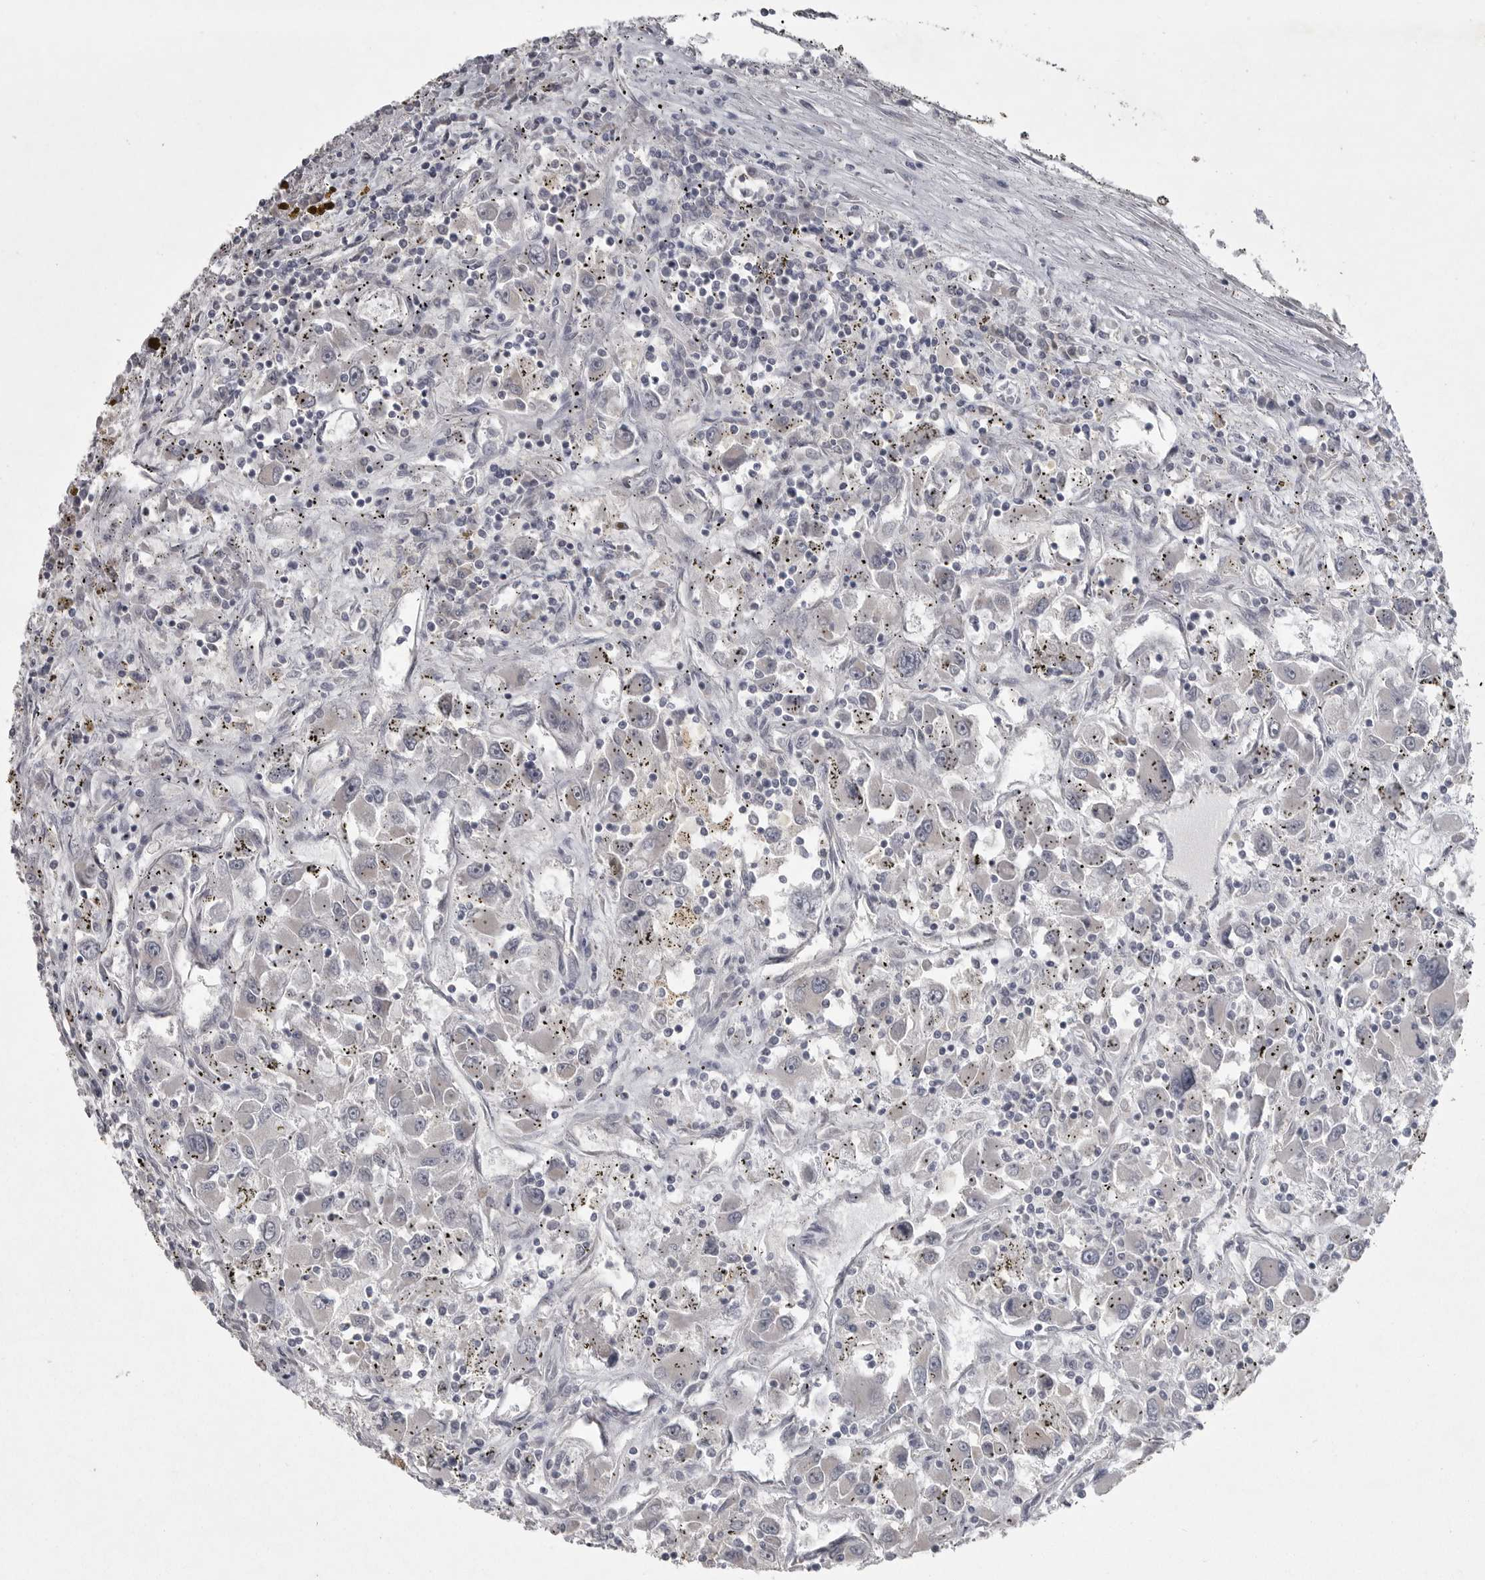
{"staining": {"intensity": "moderate", "quantity": "<25%", "location": "cytoplasmic/membranous"}, "tissue": "renal cancer", "cell_type": "Tumor cells", "image_type": "cancer", "snomed": [{"axis": "morphology", "description": "Adenocarcinoma, NOS"}, {"axis": "topography", "description": "Kidney"}], "caption": "This histopathology image shows IHC staining of human adenocarcinoma (renal), with low moderate cytoplasmic/membranous expression in approximately <25% of tumor cells.", "gene": "PHF13", "patient": {"sex": "female", "age": 52}}